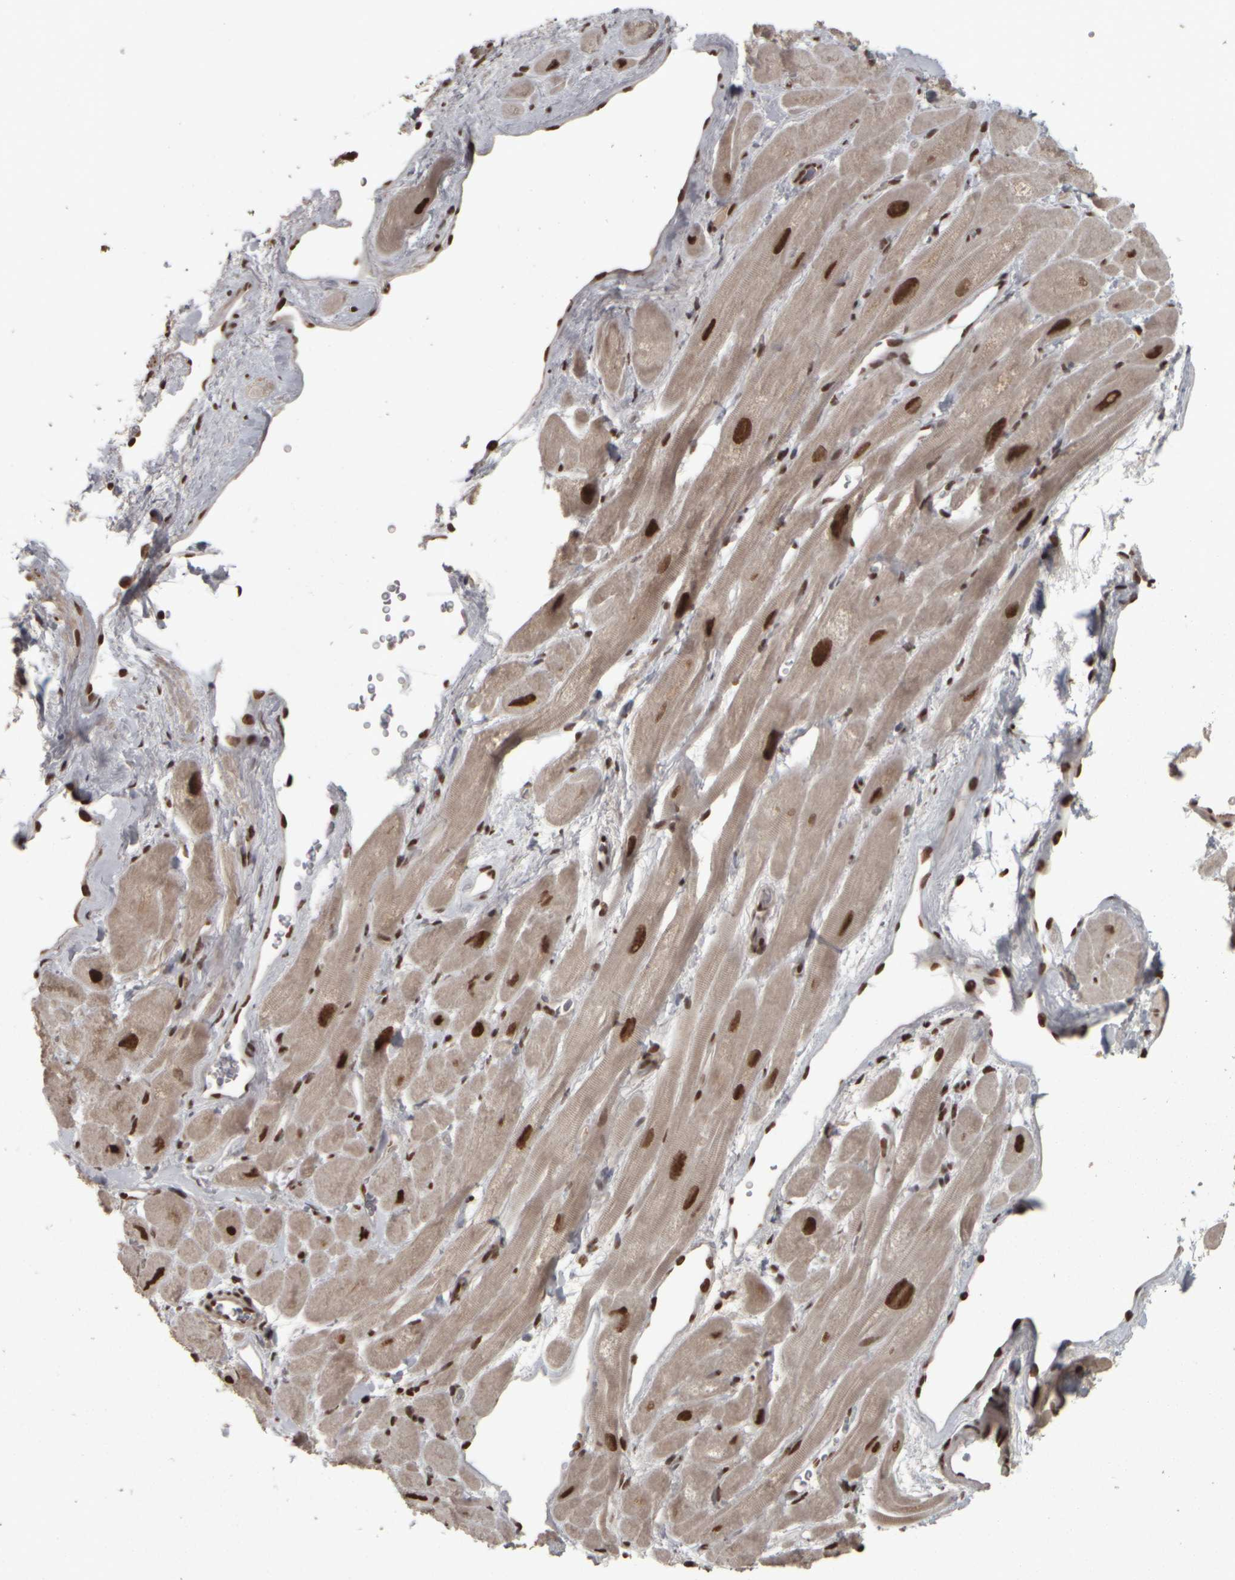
{"staining": {"intensity": "strong", "quantity": "25%-75%", "location": "nuclear"}, "tissue": "heart muscle", "cell_type": "Cardiomyocytes", "image_type": "normal", "snomed": [{"axis": "morphology", "description": "Normal tissue, NOS"}, {"axis": "topography", "description": "Heart"}], "caption": "Brown immunohistochemical staining in benign human heart muscle exhibits strong nuclear expression in approximately 25%-75% of cardiomyocytes.", "gene": "ZFHX4", "patient": {"sex": "male", "age": 49}}